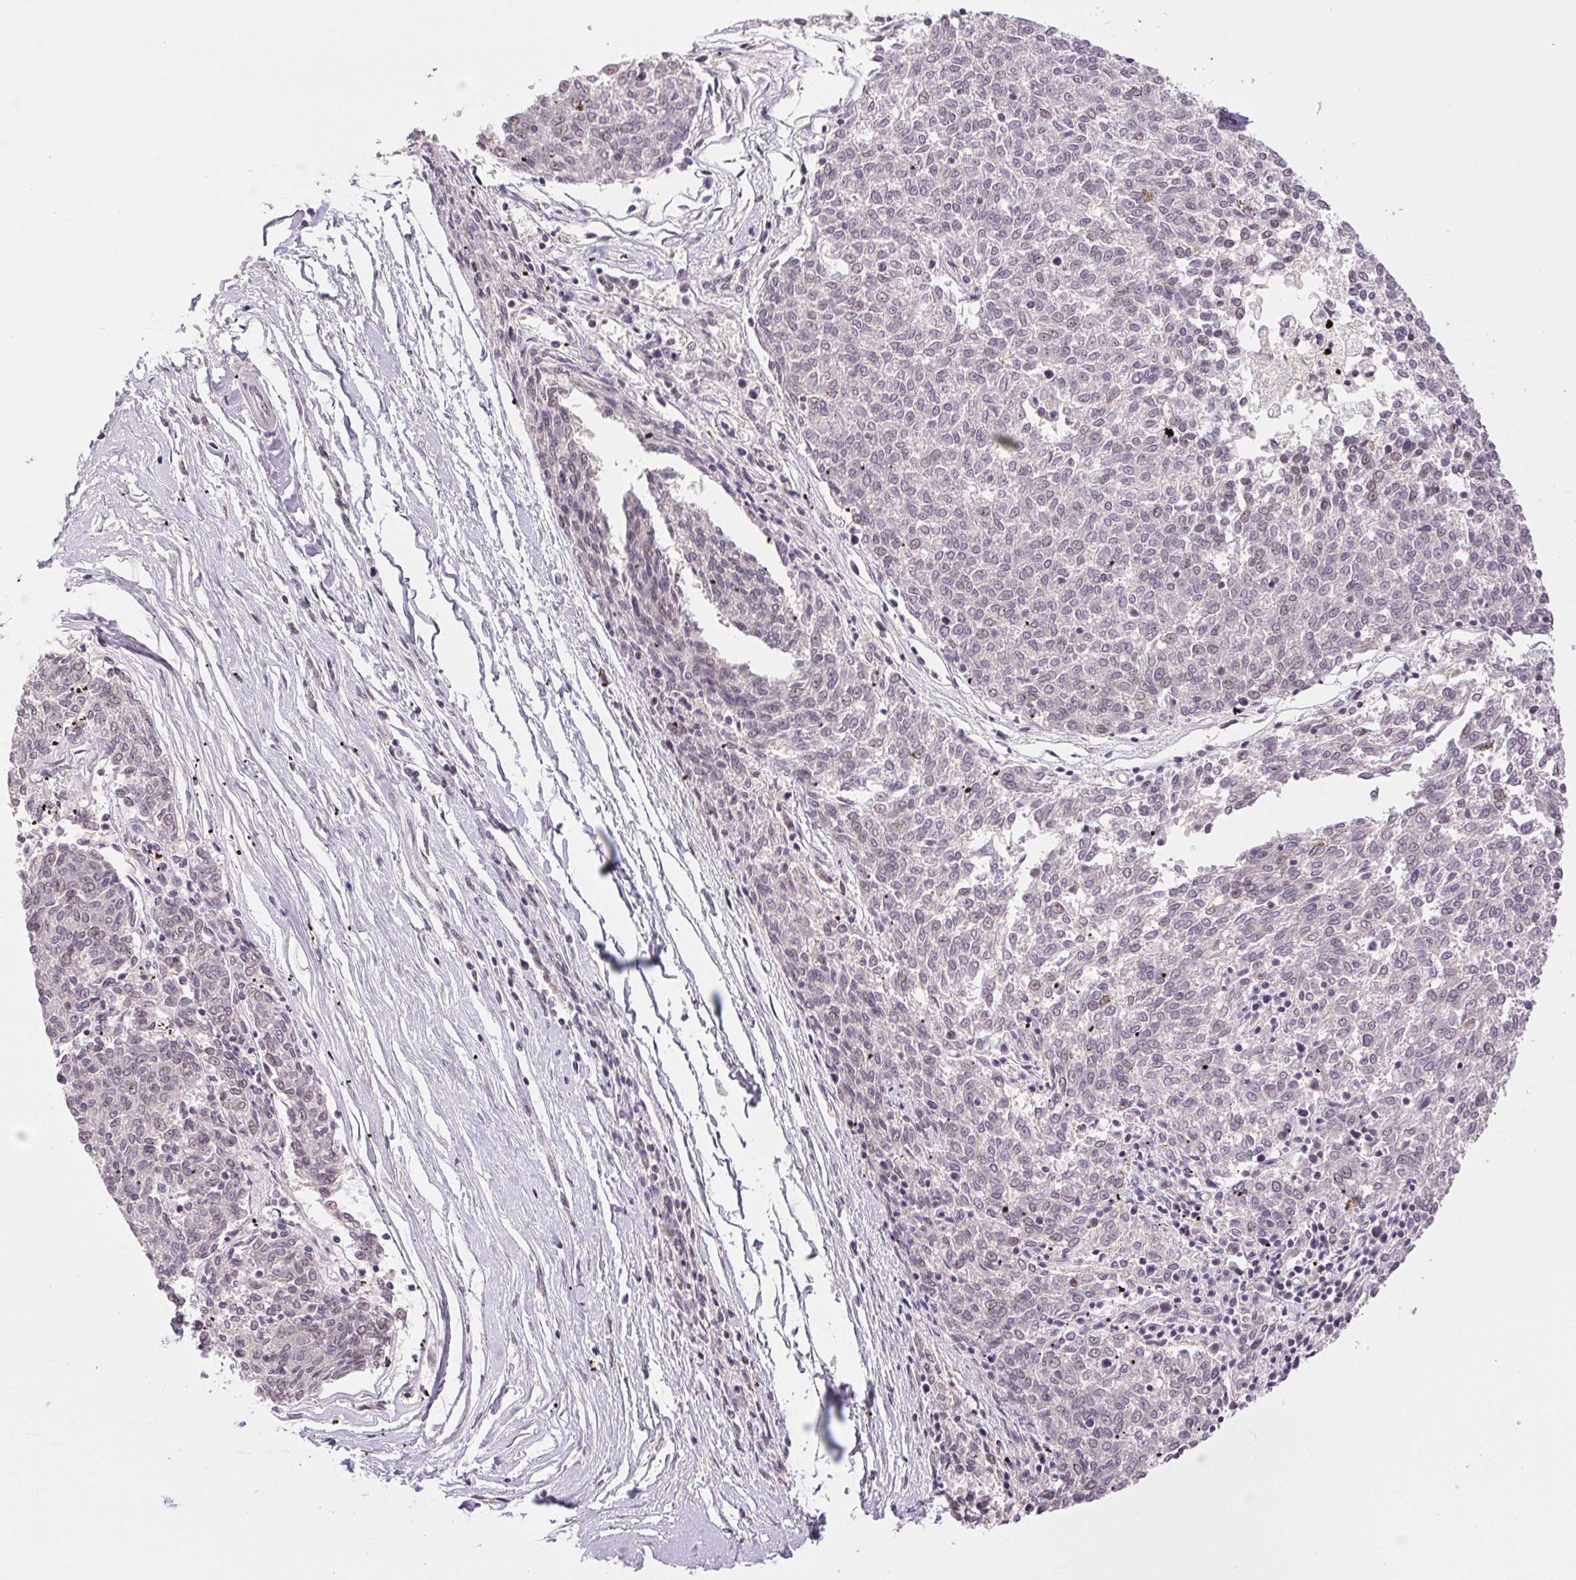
{"staining": {"intensity": "moderate", "quantity": "<25%", "location": "nuclear"}, "tissue": "melanoma", "cell_type": "Tumor cells", "image_type": "cancer", "snomed": [{"axis": "morphology", "description": "Malignant melanoma, NOS"}, {"axis": "topography", "description": "Skin"}], "caption": "Immunohistochemical staining of malignant melanoma exhibits low levels of moderate nuclear expression in approximately <25% of tumor cells.", "gene": "PRPF18", "patient": {"sex": "female", "age": 72}}